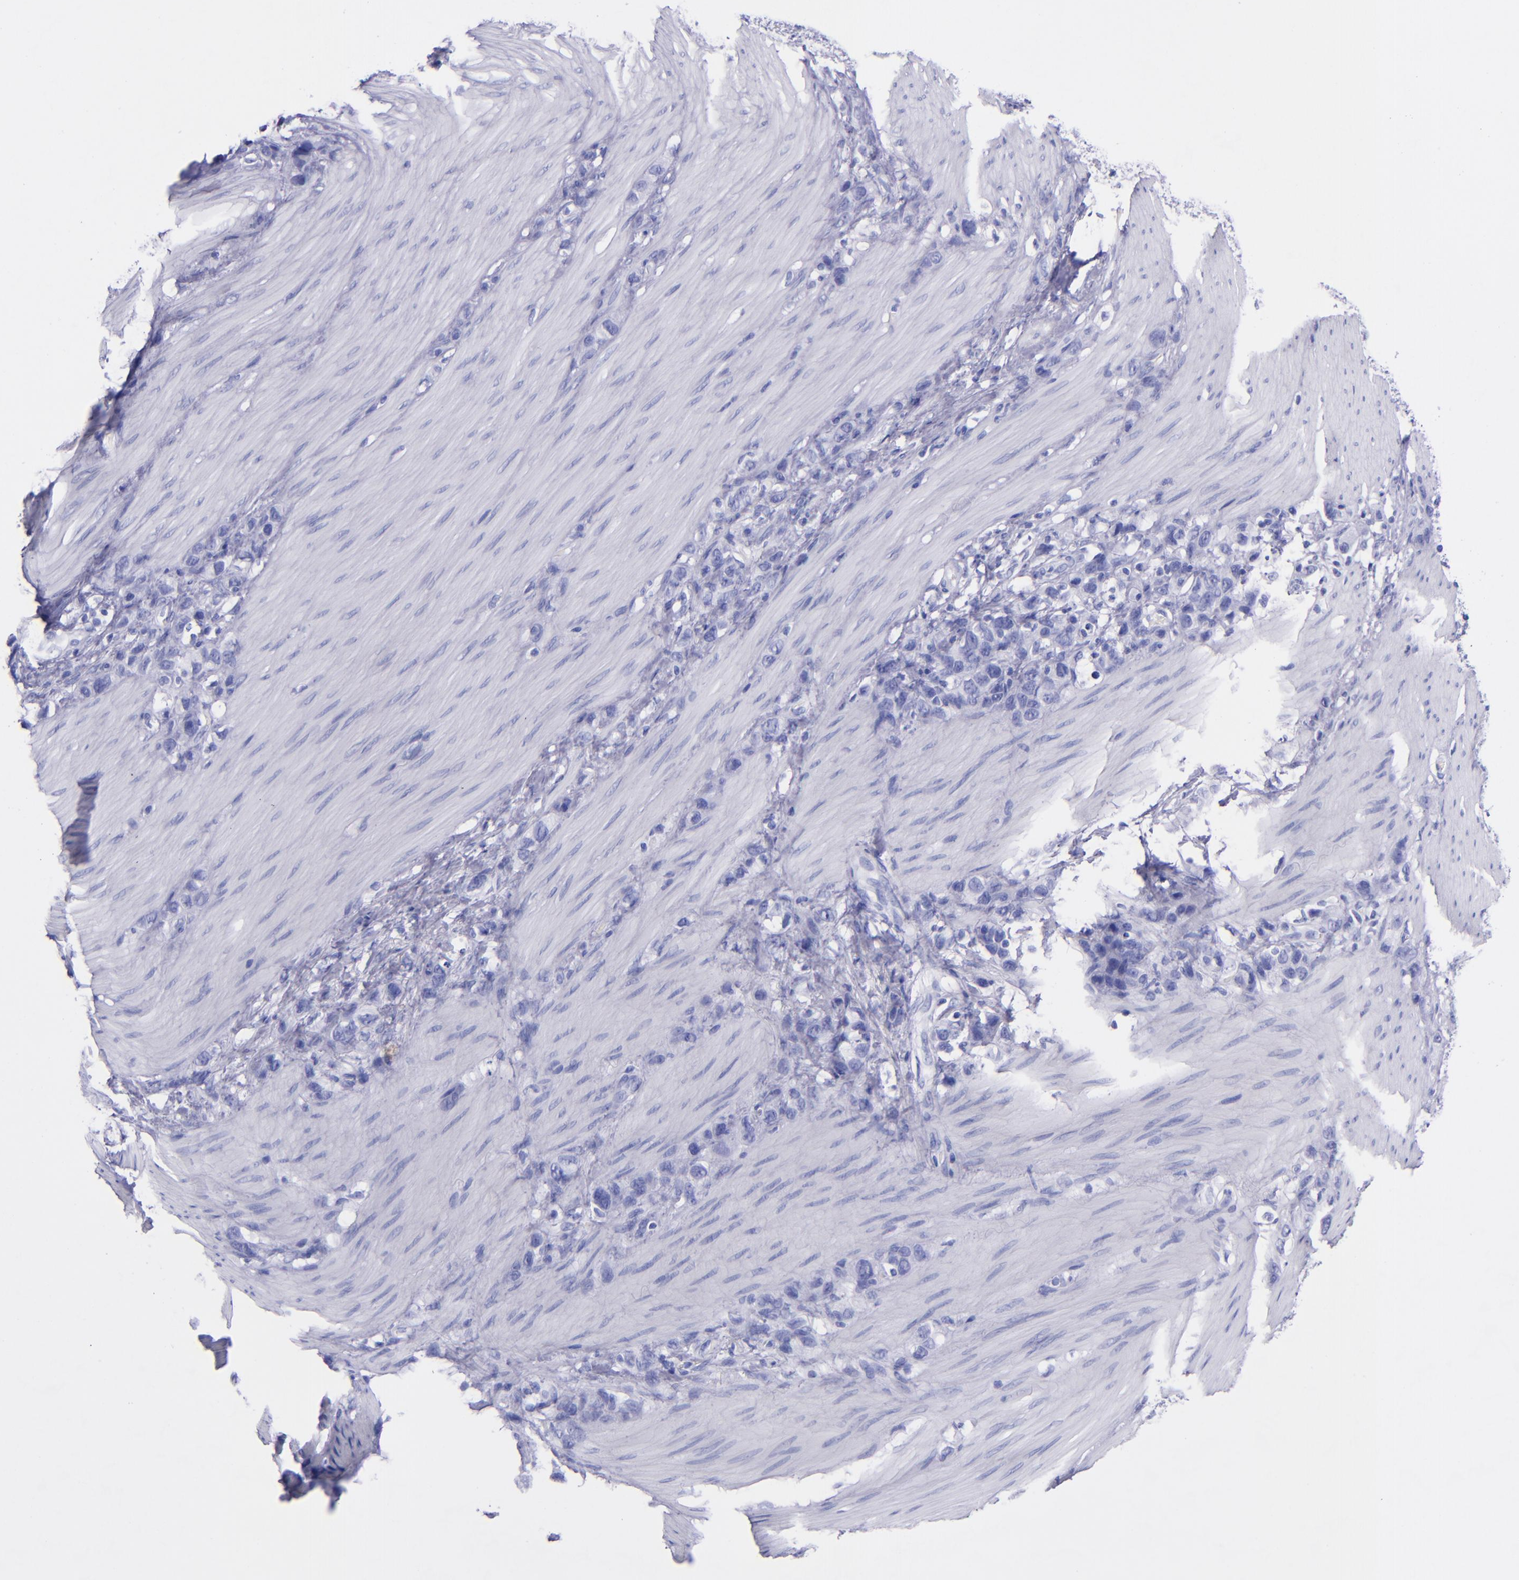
{"staining": {"intensity": "negative", "quantity": "none", "location": "none"}, "tissue": "stomach cancer", "cell_type": "Tumor cells", "image_type": "cancer", "snomed": [{"axis": "morphology", "description": "Normal tissue, NOS"}, {"axis": "morphology", "description": "Adenocarcinoma, NOS"}, {"axis": "morphology", "description": "Adenocarcinoma, High grade"}, {"axis": "topography", "description": "Stomach, upper"}, {"axis": "topography", "description": "Stomach"}], "caption": "Tumor cells show no significant staining in stomach adenocarcinoma (high-grade).", "gene": "LAG3", "patient": {"sex": "female", "age": 65}}